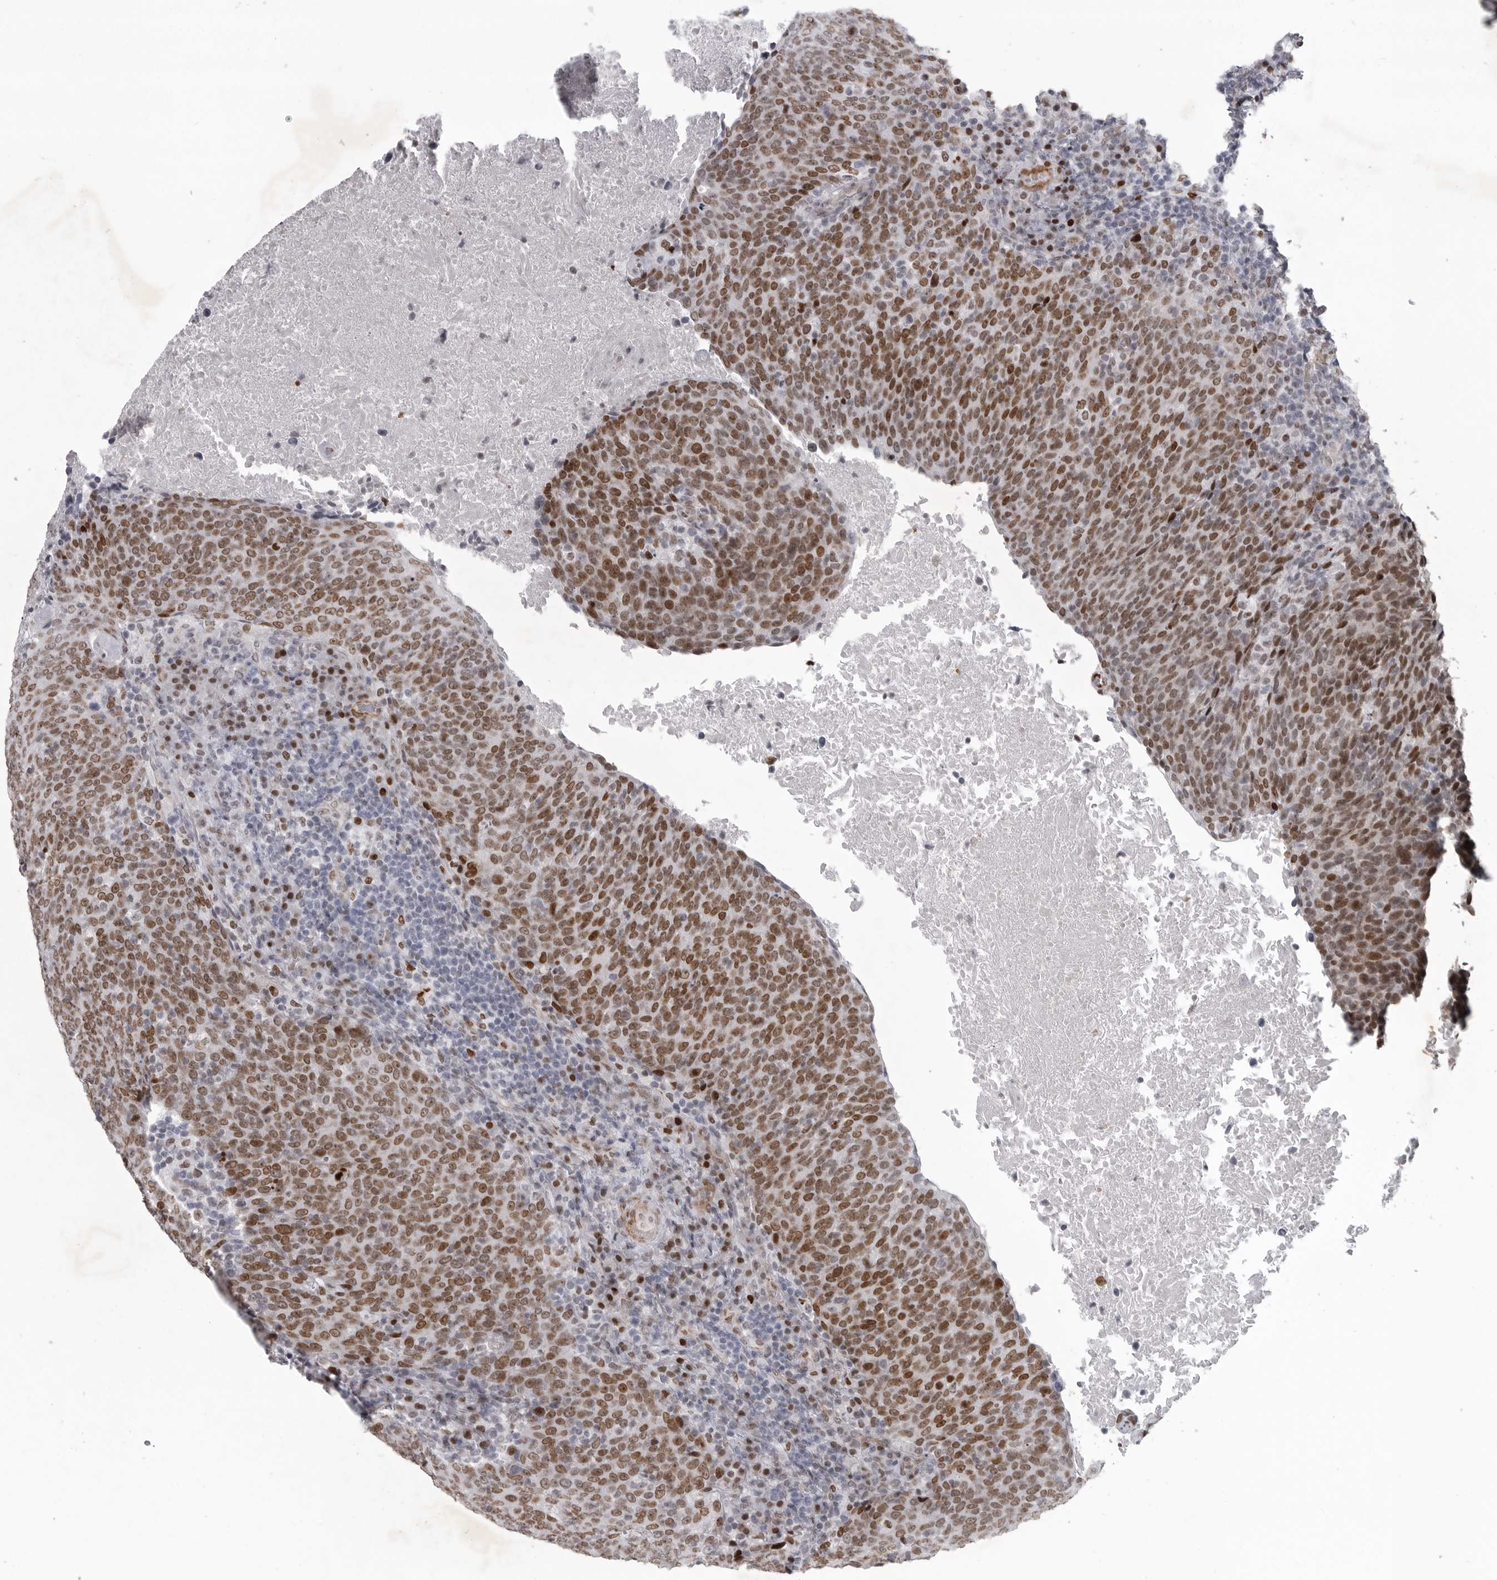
{"staining": {"intensity": "moderate", "quantity": ">75%", "location": "nuclear"}, "tissue": "head and neck cancer", "cell_type": "Tumor cells", "image_type": "cancer", "snomed": [{"axis": "morphology", "description": "Squamous cell carcinoma, NOS"}, {"axis": "morphology", "description": "Squamous cell carcinoma, metastatic, NOS"}, {"axis": "topography", "description": "Lymph node"}, {"axis": "topography", "description": "Head-Neck"}], "caption": "Protein staining demonstrates moderate nuclear staining in approximately >75% of tumor cells in head and neck cancer (metastatic squamous cell carcinoma).", "gene": "HMGN3", "patient": {"sex": "male", "age": 62}}